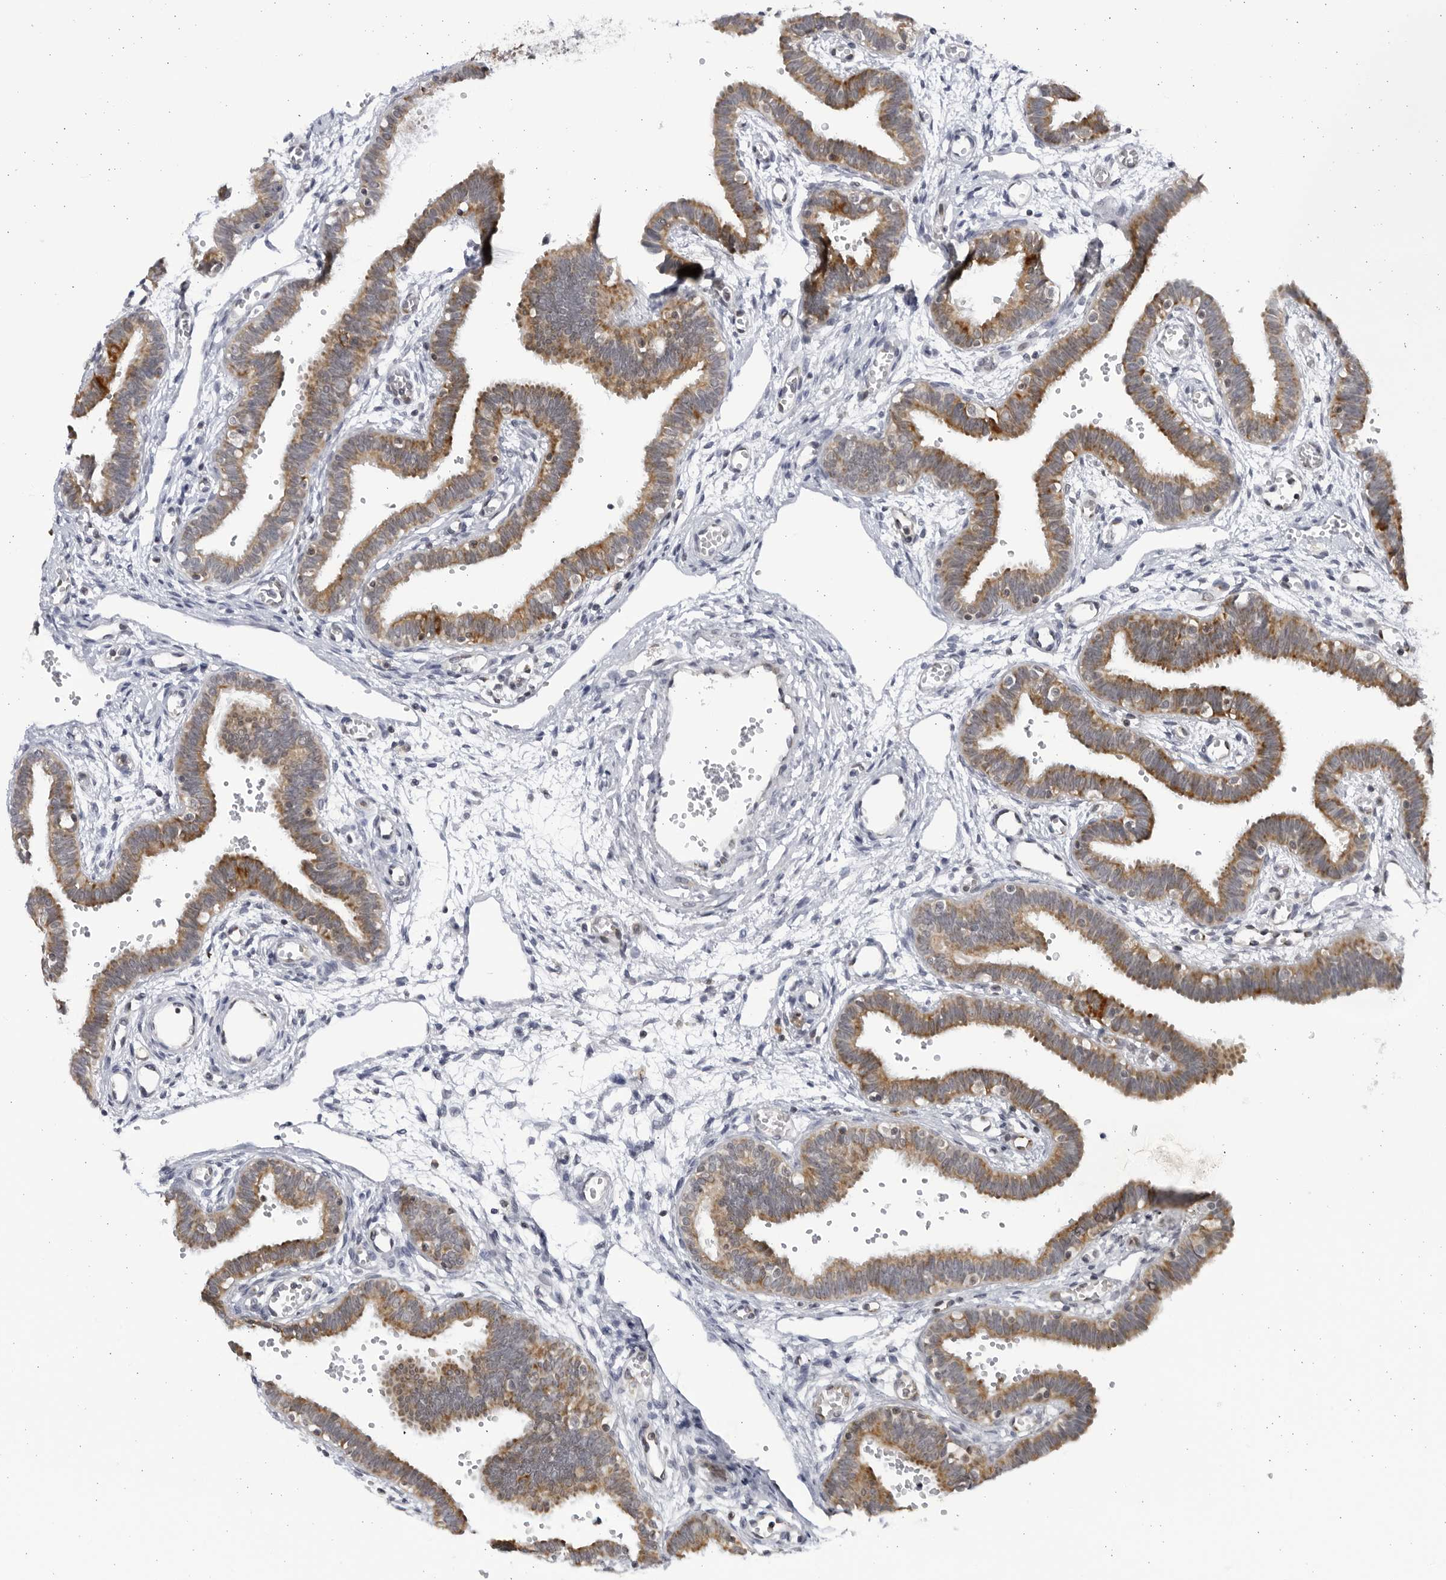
{"staining": {"intensity": "moderate", "quantity": ">75%", "location": "cytoplasmic/membranous"}, "tissue": "fallopian tube", "cell_type": "Glandular cells", "image_type": "normal", "snomed": [{"axis": "morphology", "description": "Normal tissue, NOS"}, {"axis": "topography", "description": "Fallopian tube"}, {"axis": "topography", "description": "Placenta"}], "caption": "Immunohistochemical staining of normal human fallopian tube displays medium levels of moderate cytoplasmic/membranous expression in about >75% of glandular cells. (Brightfield microscopy of DAB IHC at high magnification).", "gene": "SLC25A22", "patient": {"sex": "female", "age": 32}}